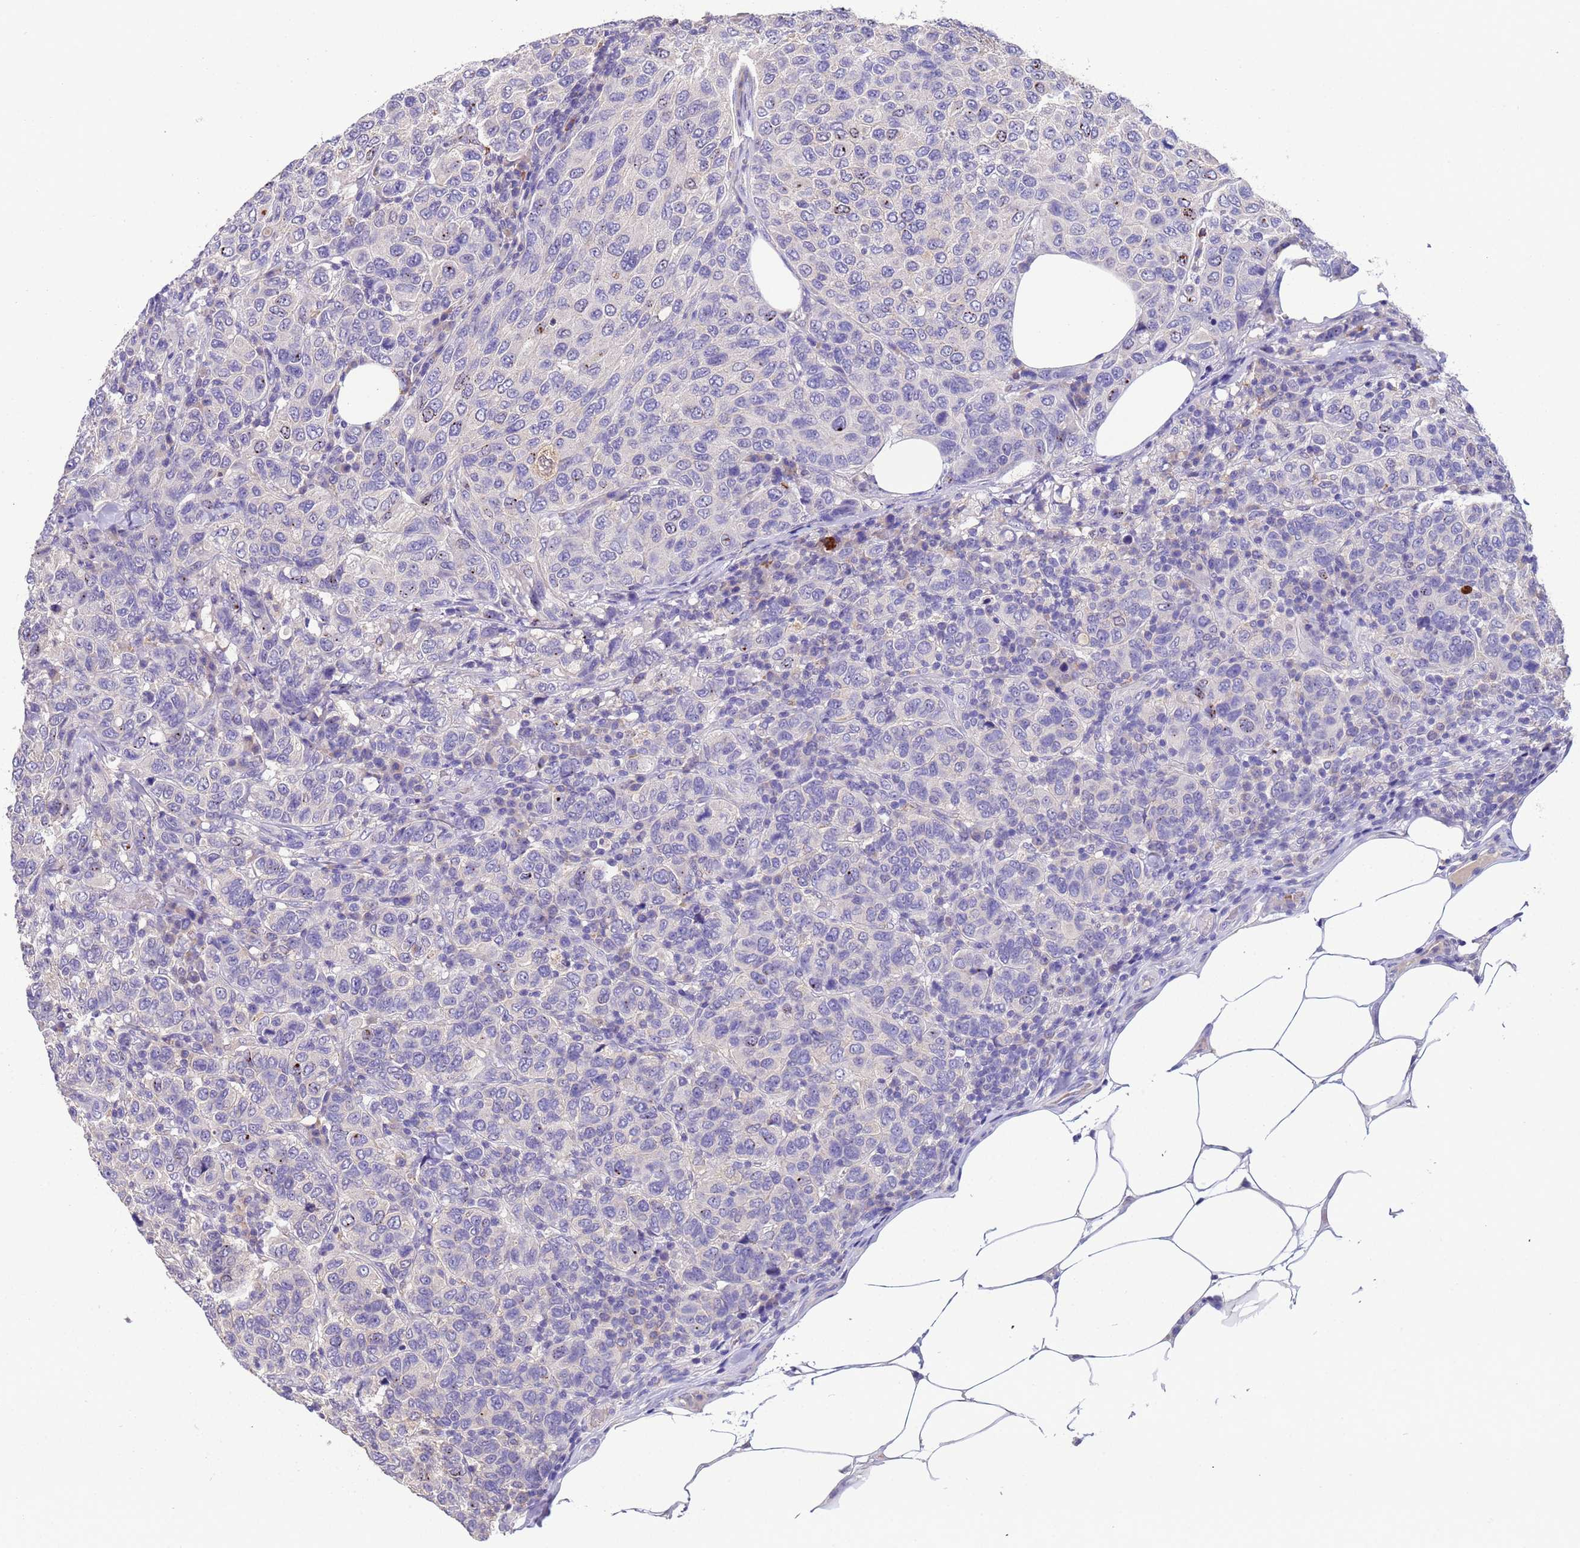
{"staining": {"intensity": "weak", "quantity": "<25%", "location": "nuclear"}, "tissue": "breast cancer", "cell_type": "Tumor cells", "image_type": "cancer", "snomed": [{"axis": "morphology", "description": "Duct carcinoma"}, {"axis": "topography", "description": "Breast"}], "caption": "An immunohistochemistry histopathology image of breast cancer (intraductal carcinoma) is shown. There is no staining in tumor cells of breast cancer (intraductal carcinoma).", "gene": "SLC24A3", "patient": {"sex": "female", "age": 55}}